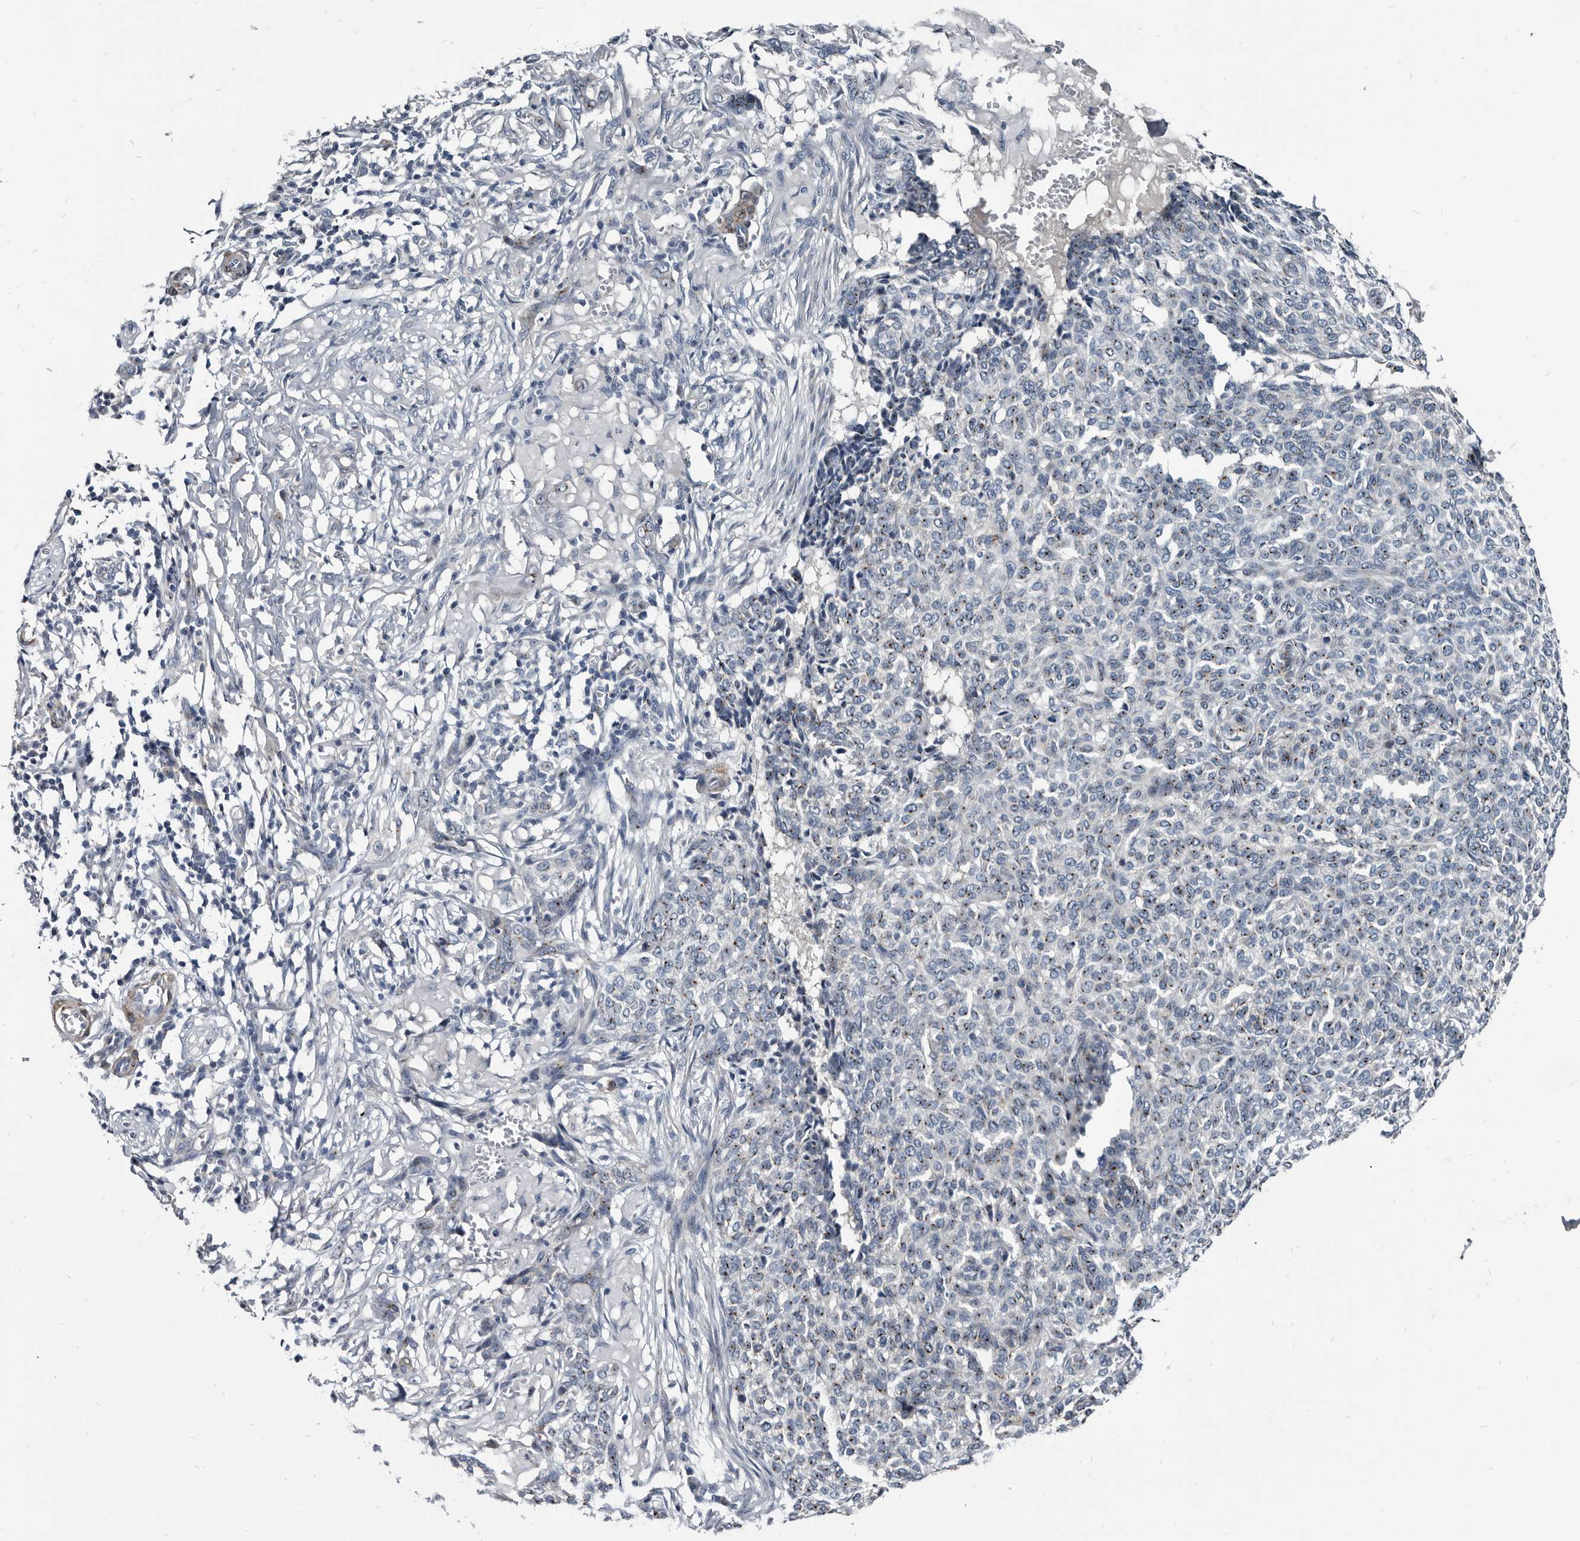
{"staining": {"intensity": "moderate", "quantity": ">75%", "location": "cytoplasmic/membranous"}, "tissue": "skin cancer", "cell_type": "Tumor cells", "image_type": "cancer", "snomed": [{"axis": "morphology", "description": "Basal cell carcinoma"}, {"axis": "topography", "description": "Skin"}], "caption": "Moderate cytoplasmic/membranous protein positivity is appreciated in approximately >75% of tumor cells in skin cancer. Immunohistochemistry (ihc) stains the protein in brown and the nuclei are stained blue.", "gene": "PRSS8", "patient": {"sex": "male", "age": 85}}